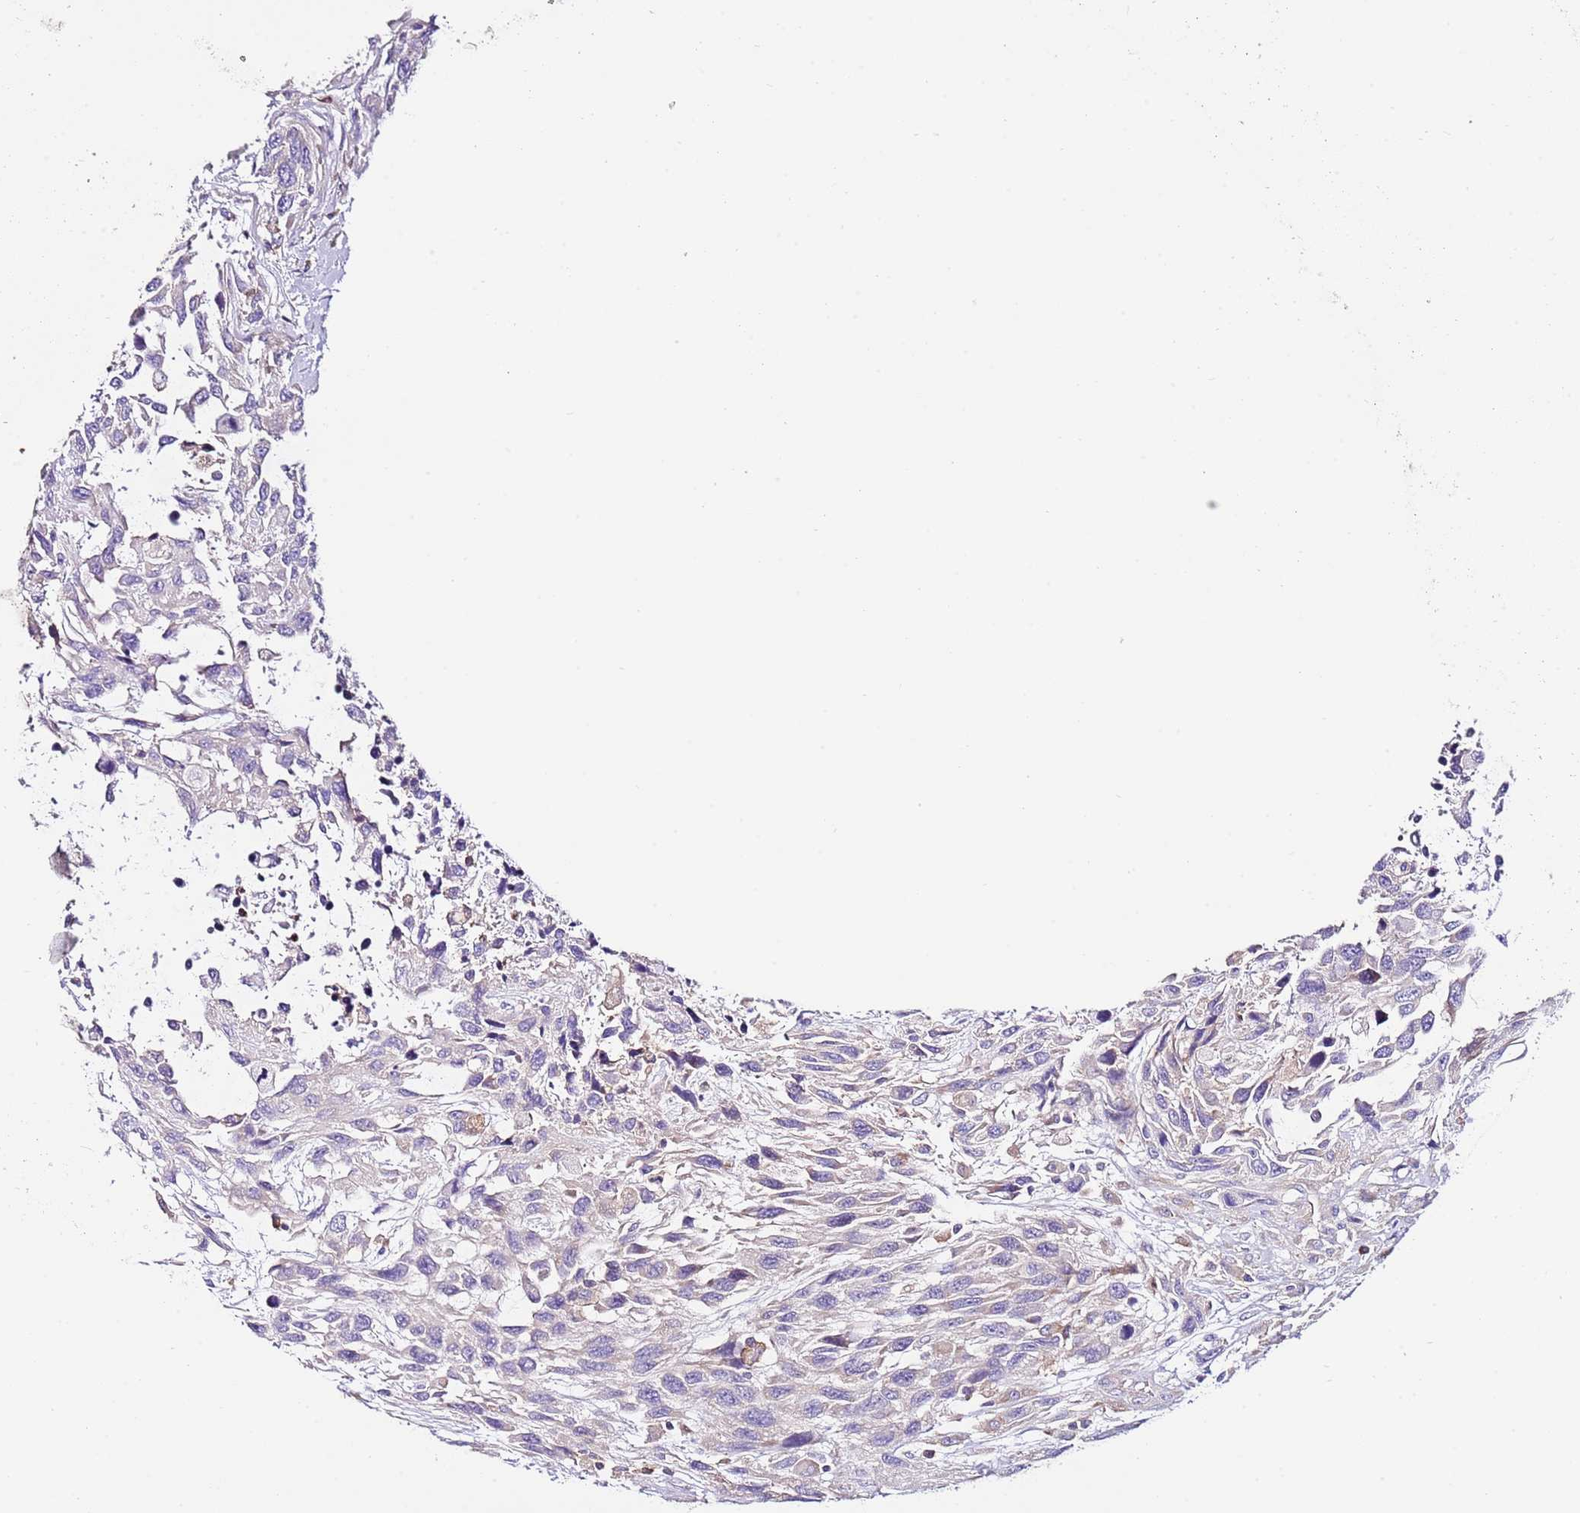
{"staining": {"intensity": "negative", "quantity": "none", "location": "none"}, "tissue": "urothelial cancer", "cell_type": "Tumor cells", "image_type": "cancer", "snomed": [{"axis": "morphology", "description": "Urothelial carcinoma, High grade"}, {"axis": "topography", "description": "Urinary bladder"}], "caption": "DAB immunohistochemical staining of human urothelial cancer demonstrates no significant staining in tumor cells.", "gene": "RPS10", "patient": {"sex": "female", "age": 70}}